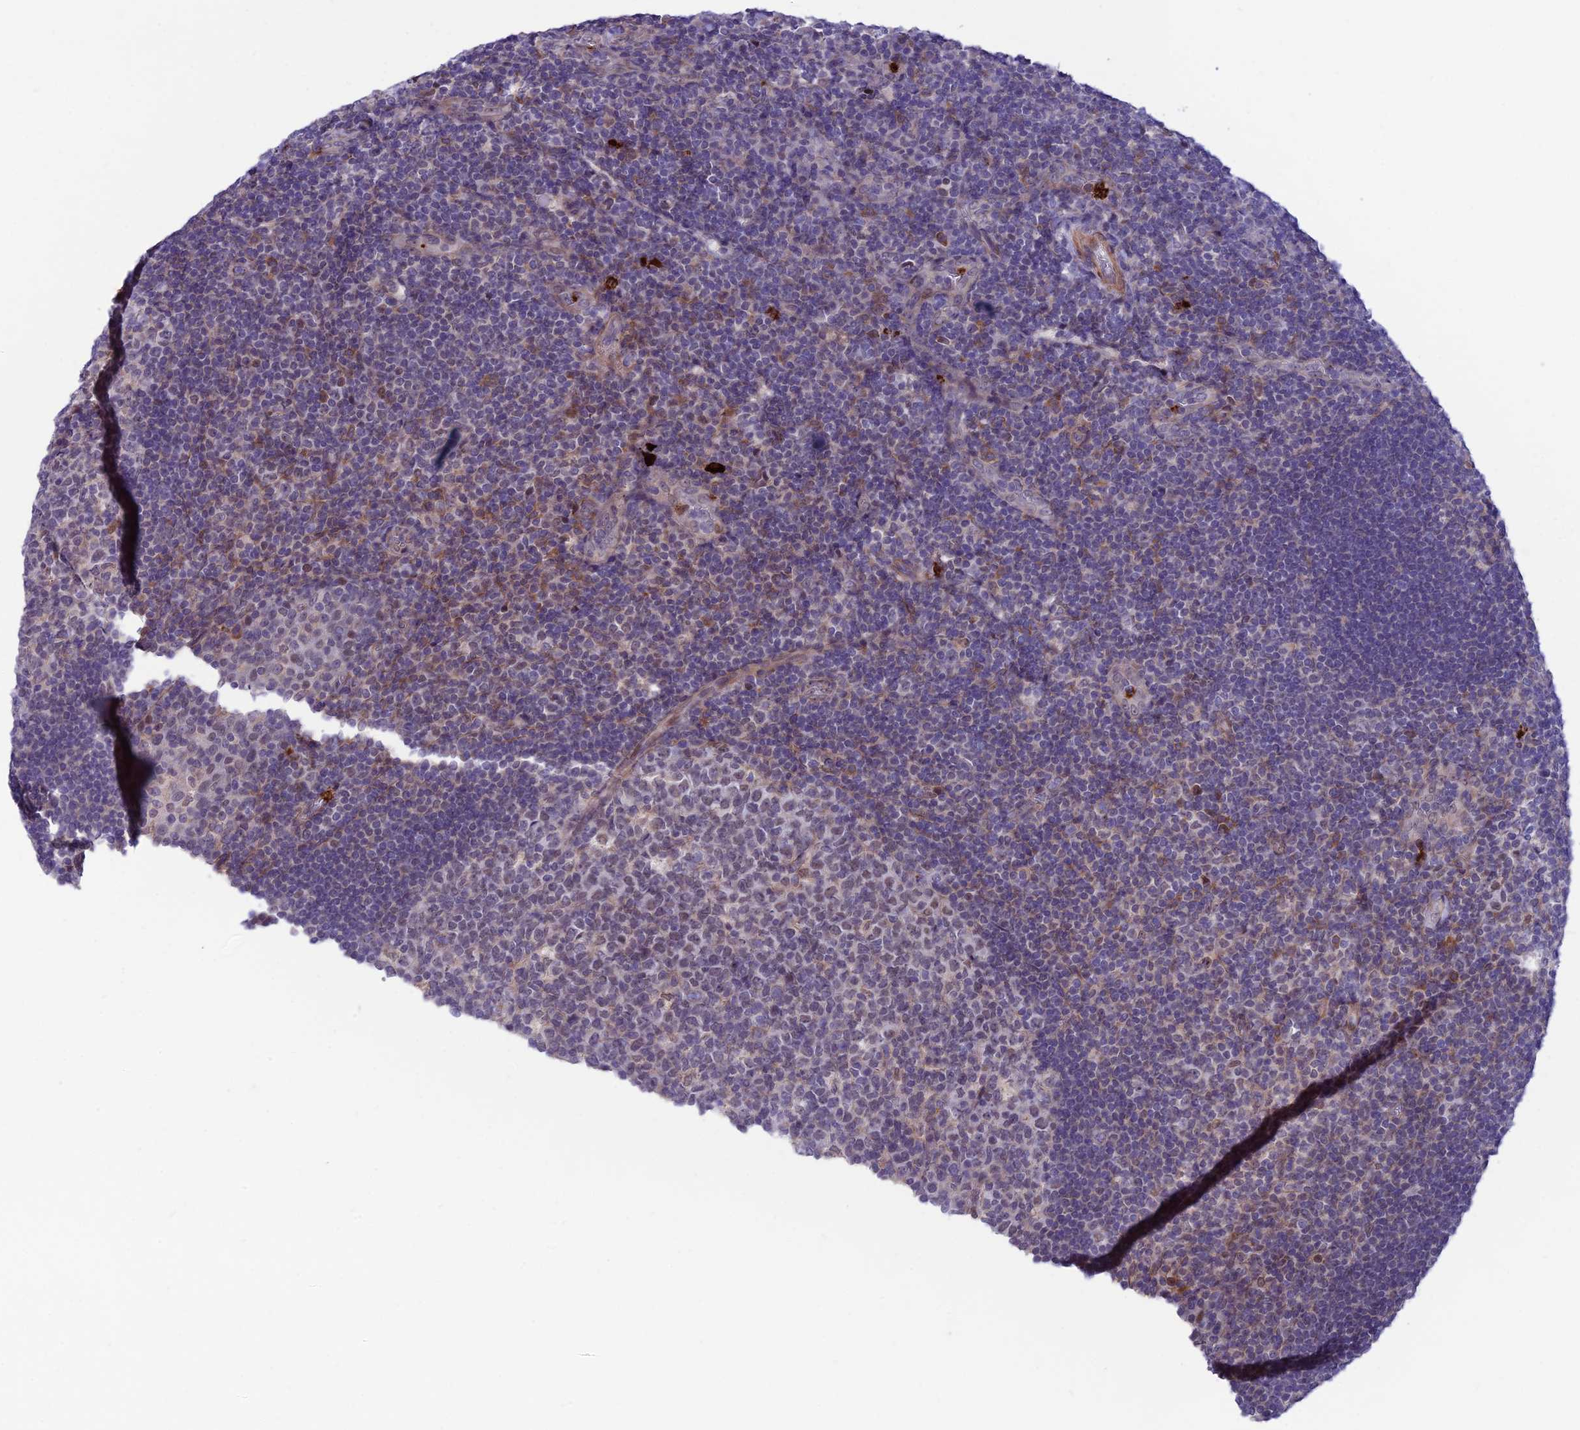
{"staining": {"intensity": "weak", "quantity": "<25%", "location": "nuclear"}, "tissue": "tonsil", "cell_type": "Germinal center cells", "image_type": "normal", "snomed": [{"axis": "morphology", "description": "Normal tissue, NOS"}, {"axis": "topography", "description": "Tonsil"}], "caption": "Photomicrograph shows no protein expression in germinal center cells of benign tonsil.", "gene": "COL6A6", "patient": {"sex": "male", "age": 17}}